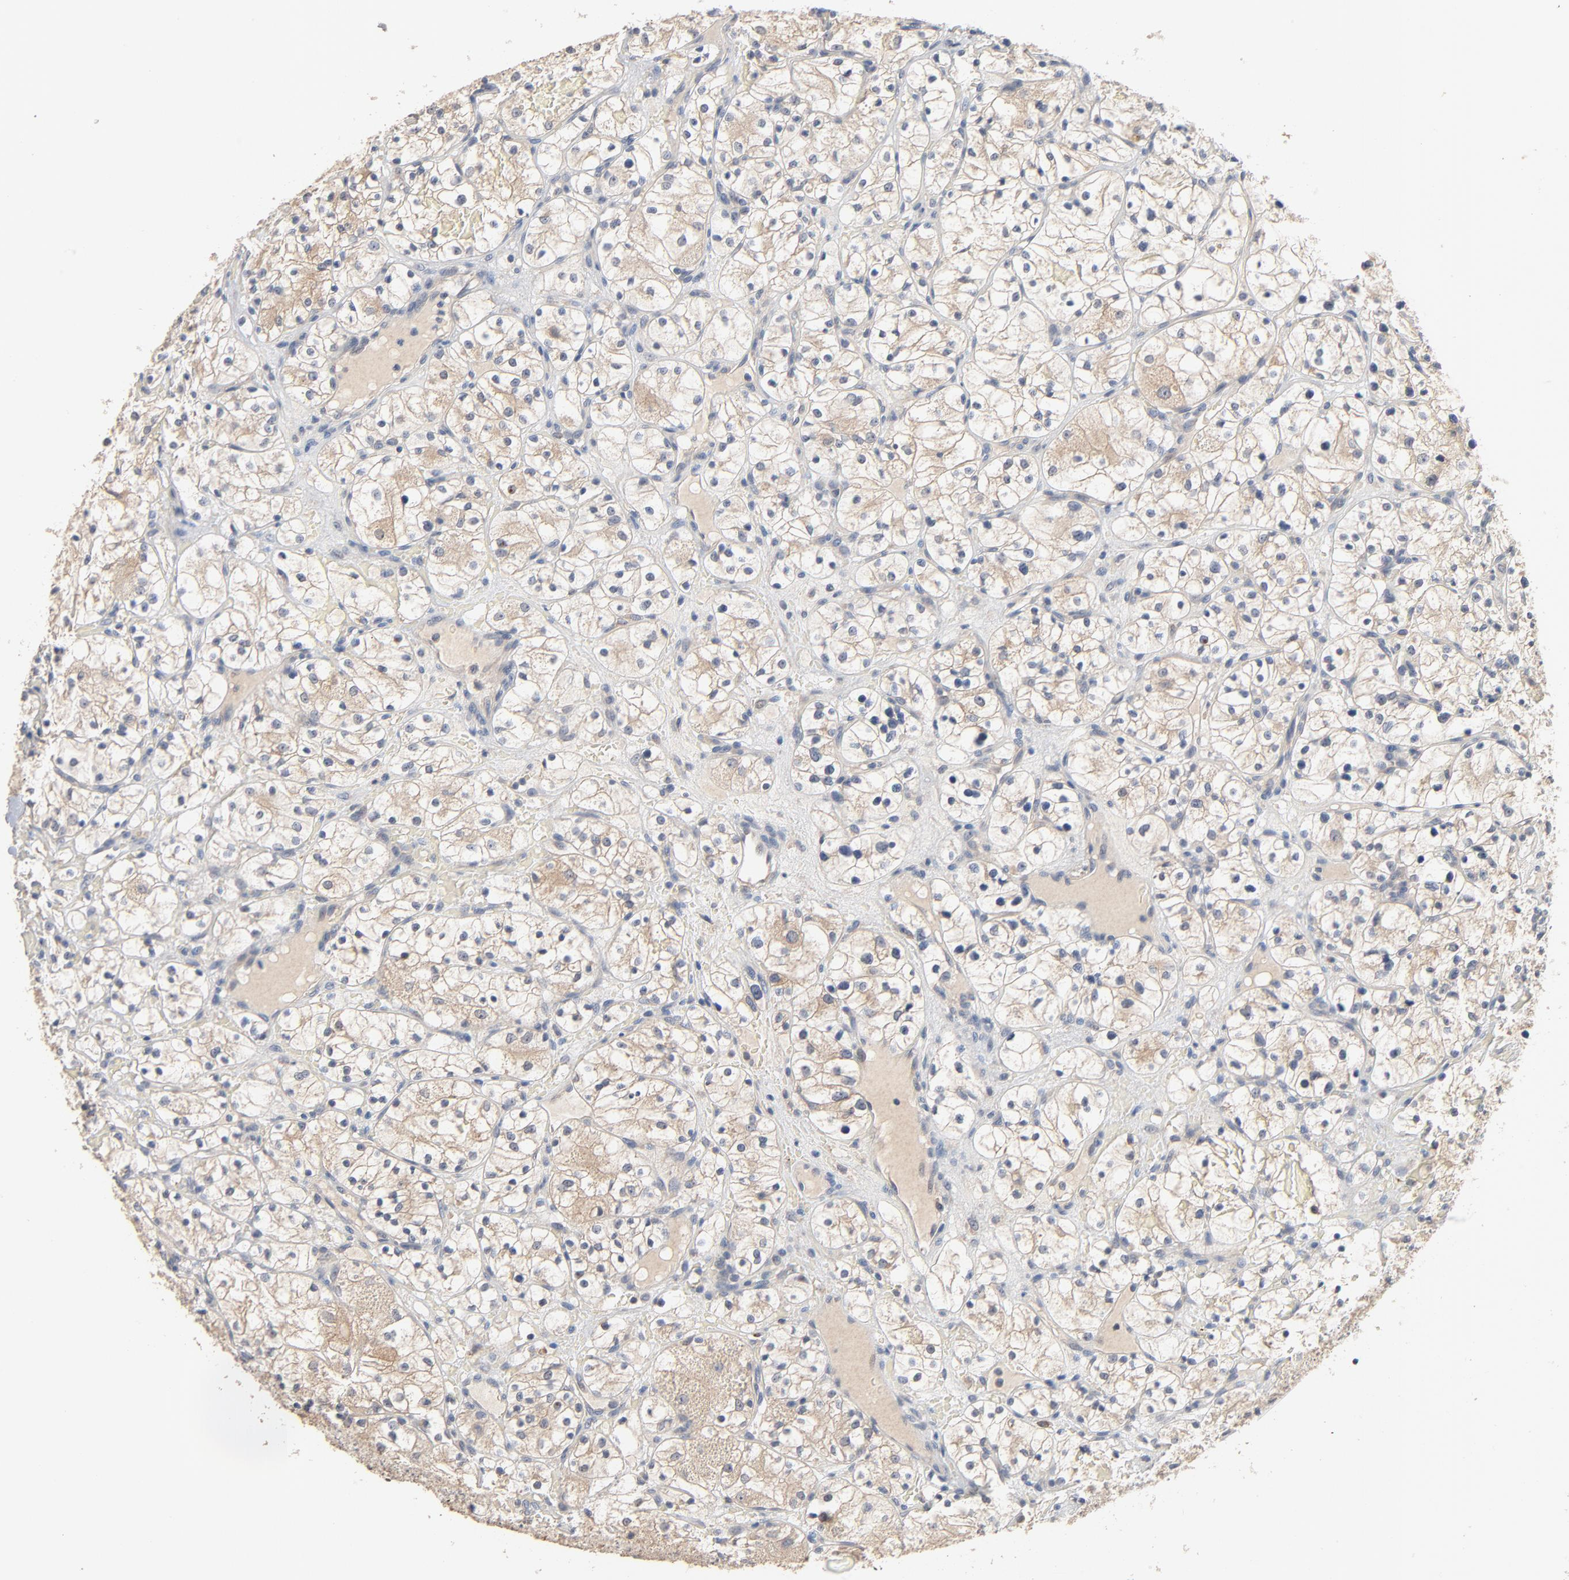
{"staining": {"intensity": "weak", "quantity": "<25%", "location": "cytoplasmic/membranous"}, "tissue": "renal cancer", "cell_type": "Tumor cells", "image_type": "cancer", "snomed": [{"axis": "morphology", "description": "Adenocarcinoma, NOS"}, {"axis": "topography", "description": "Kidney"}], "caption": "Photomicrograph shows no protein expression in tumor cells of renal cancer tissue.", "gene": "ZDHHC8", "patient": {"sex": "female", "age": 60}}